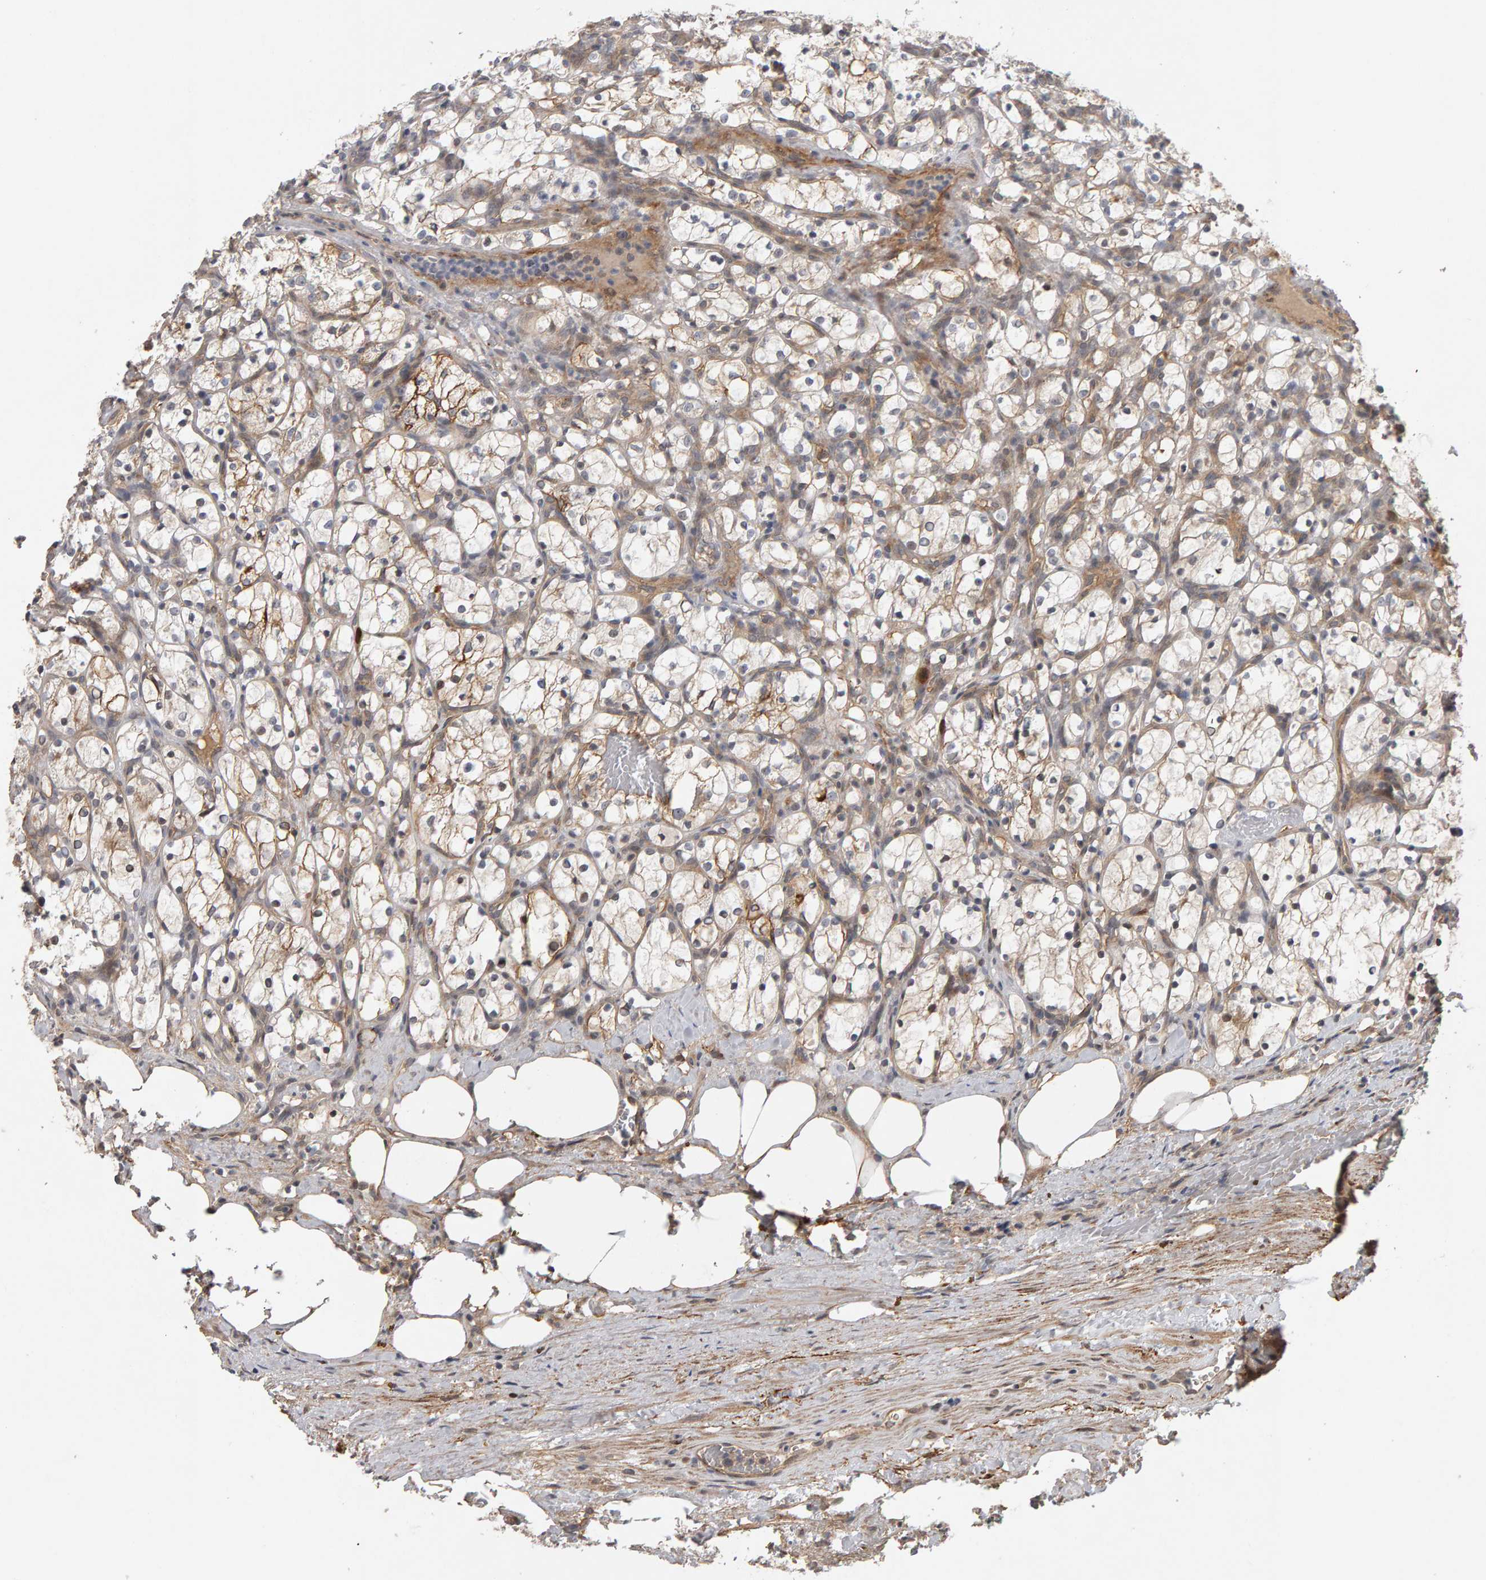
{"staining": {"intensity": "moderate", "quantity": "<25%", "location": "cytoplasmic/membranous"}, "tissue": "renal cancer", "cell_type": "Tumor cells", "image_type": "cancer", "snomed": [{"axis": "morphology", "description": "Adenocarcinoma, NOS"}, {"axis": "topography", "description": "Kidney"}], "caption": "Protein expression analysis of human adenocarcinoma (renal) reveals moderate cytoplasmic/membranous positivity in approximately <25% of tumor cells. (IHC, brightfield microscopy, high magnification).", "gene": "CDCA5", "patient": {"sex": "female", "age": 69}}